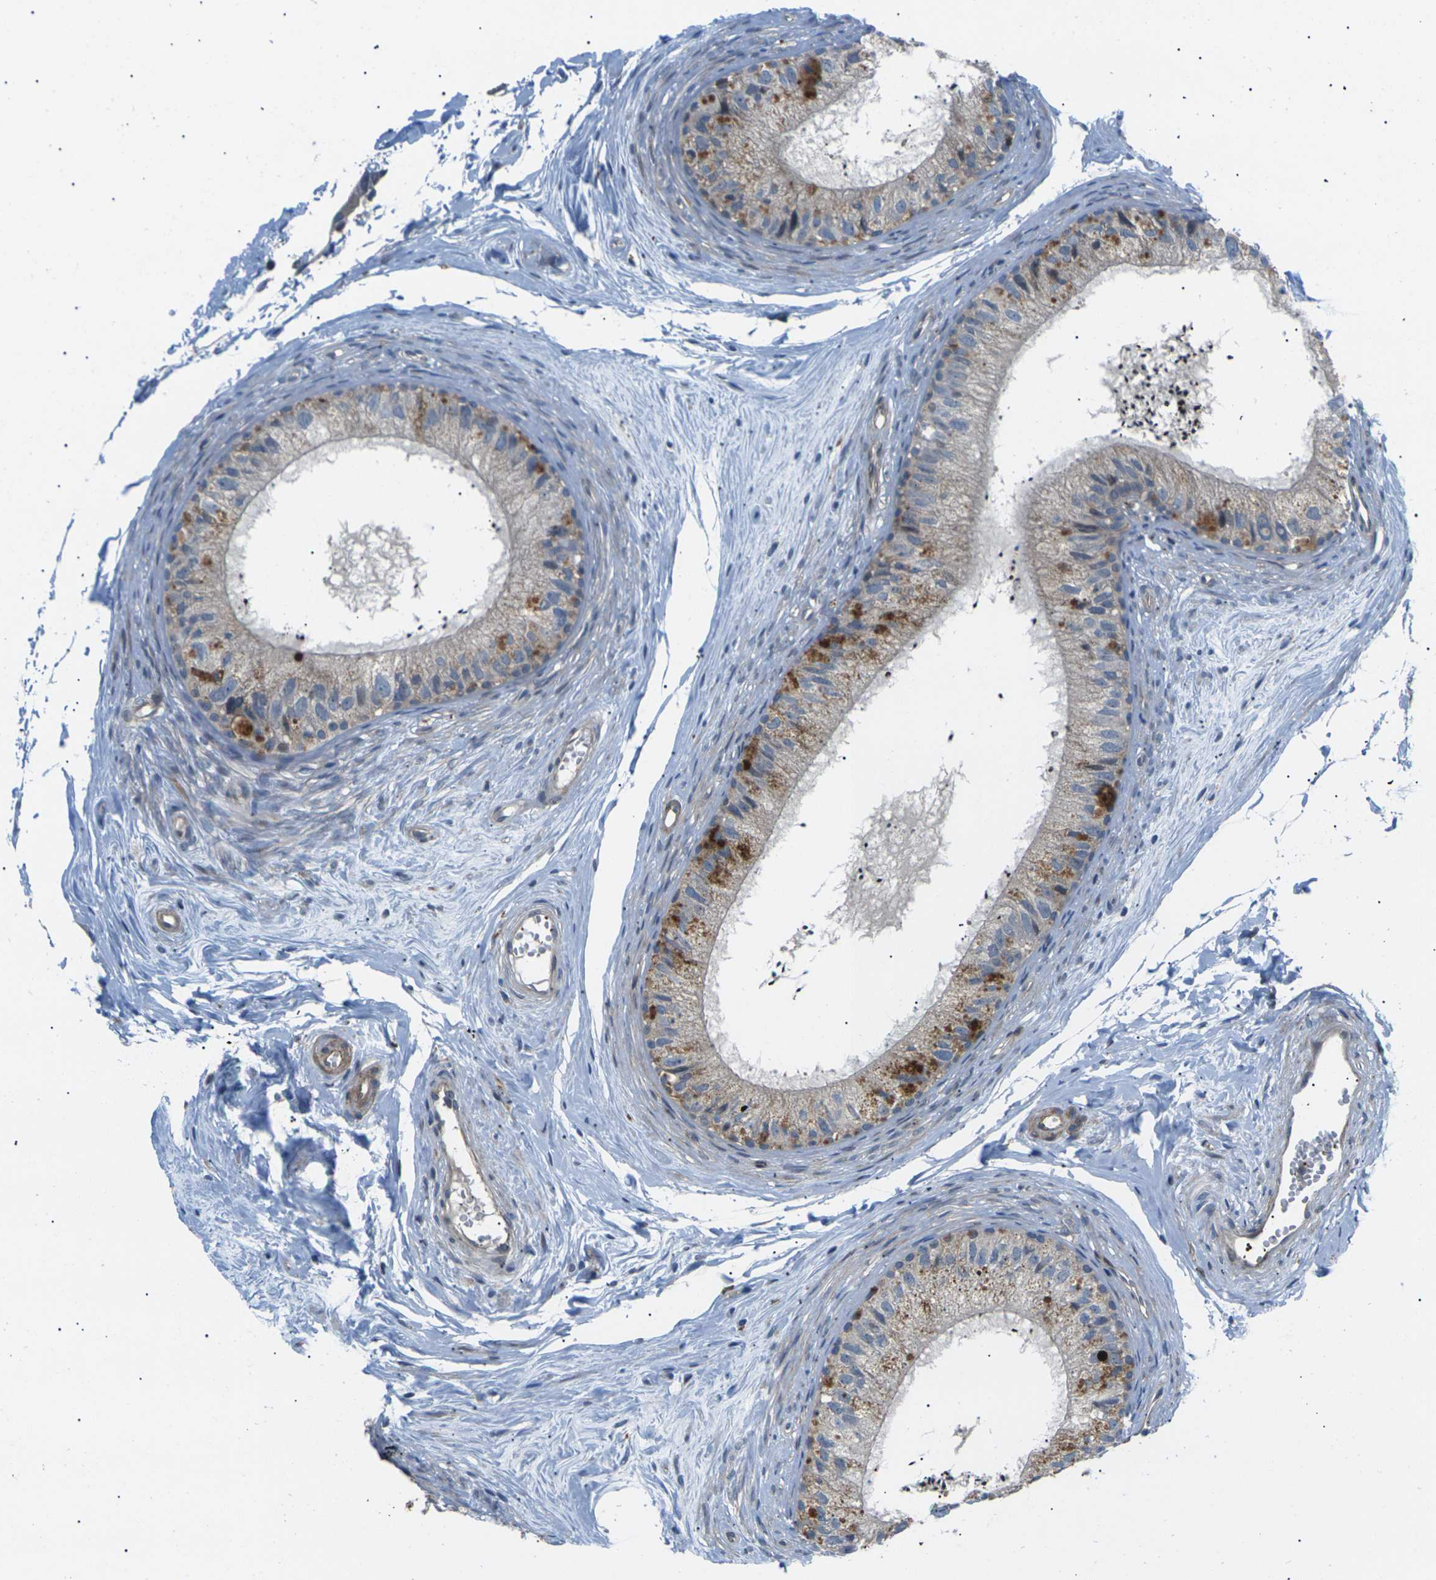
{"staining": {"intensity": "moderate", "quantity": "25%-75%", "location": "cytoplasmic/membranous"}, "tissue": "epididymis", "cell_type": "Glandular cells", "image_type": "normal", "snomed": [{"axis": "morphology", "description": "Normal tissue, NOS"}, {"axis": "topography", "description": "Epididymis"}], "caption": "Epididymis was stained to show a protein in brown. There is medium levels of moderate cytoplasmic/membranous staining in approximately 25%-75% of glandular cells. Immunohistochemistry stains the protein in brown and the nuclei are stained blue.", "gene": "RPS6KA3", "patient": {"sex": "male", "age": 56}}